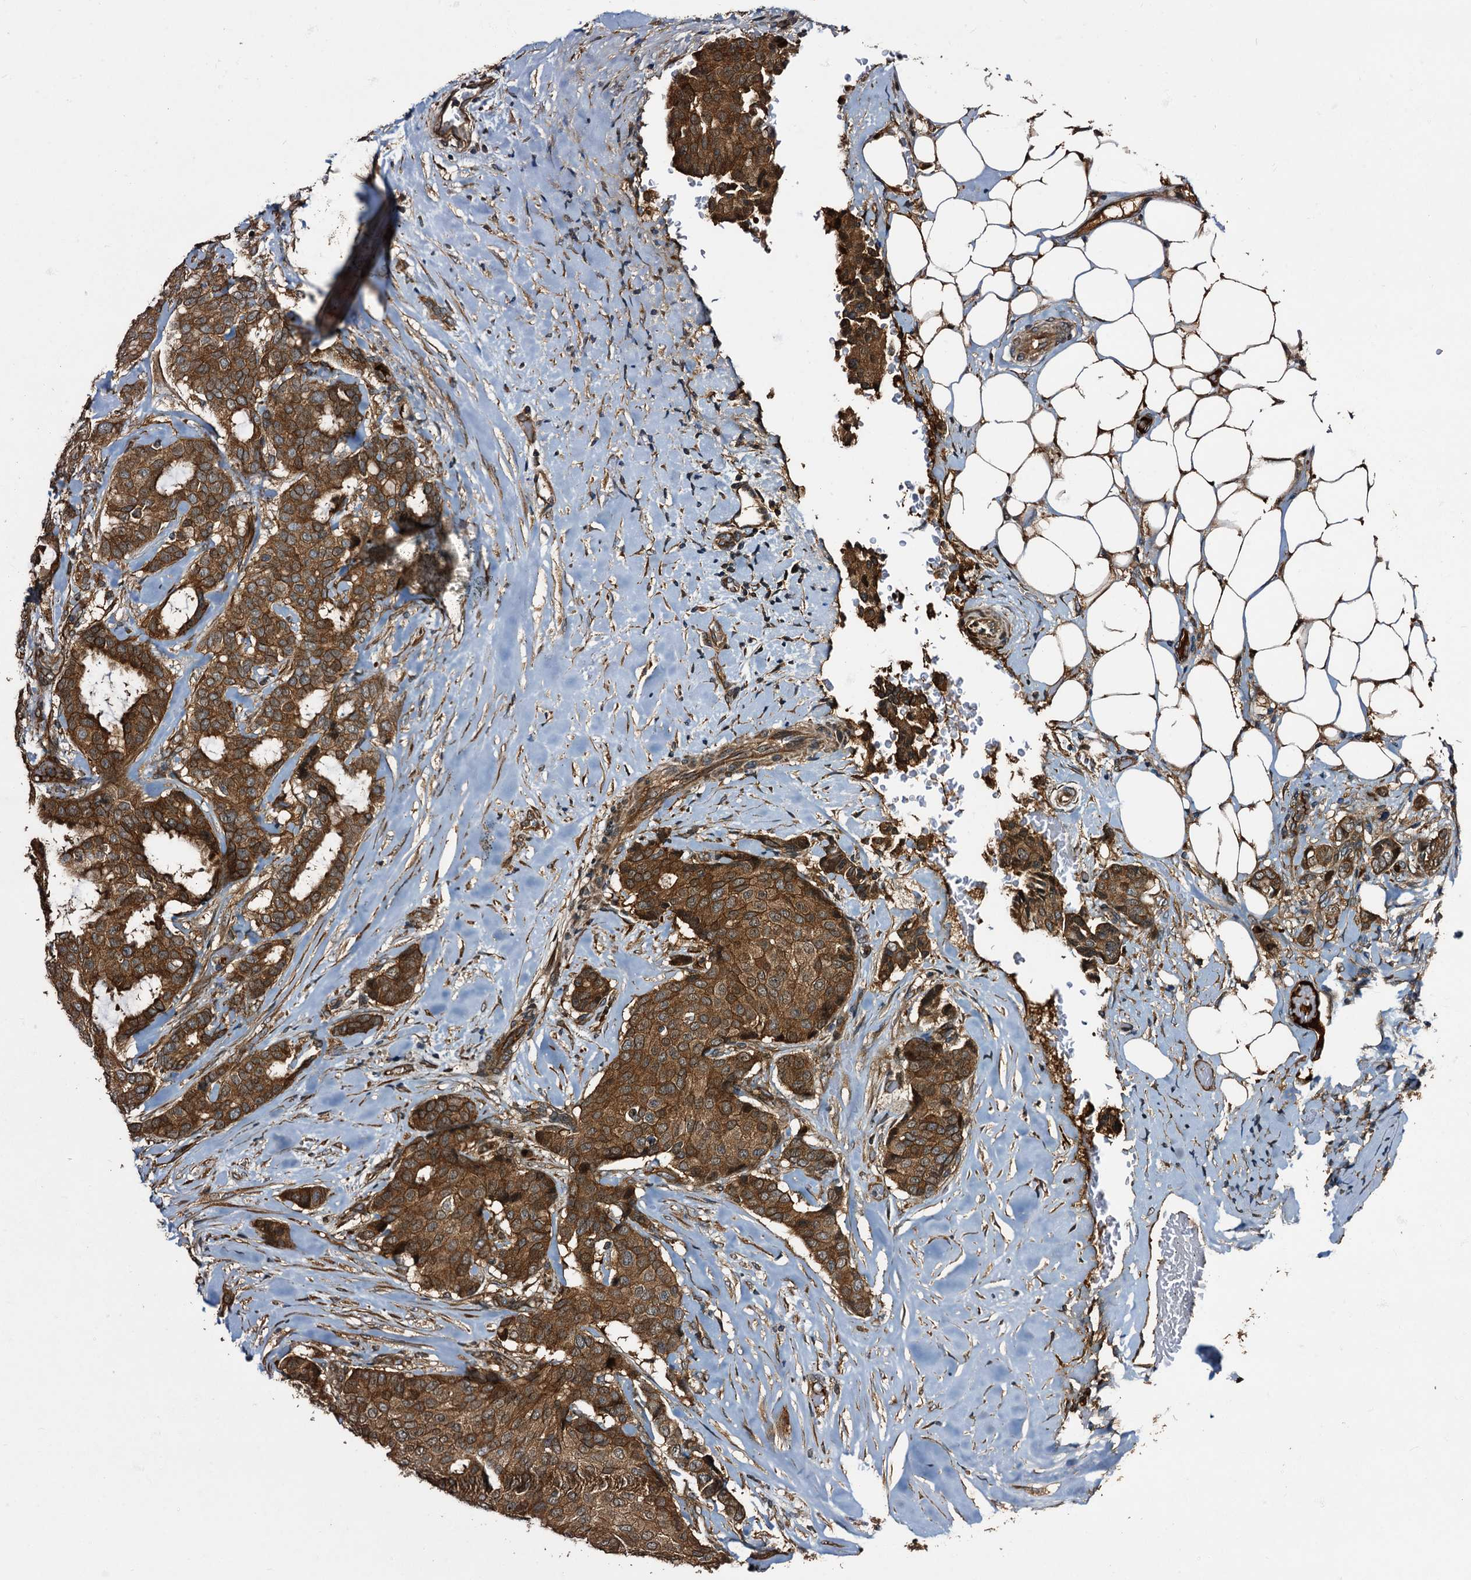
{"staining": {"intensity": "strong", "quantity": ">75%", "location": "cytoplasmic/membranous"}, "tissue": "breast cancer", "cell_type": "Tumor cells", "image_type": "cancer", "snomed": [{"axis": "morphology", "description": "Duct carcinoma"}, {"axis": "topography", "description": "Breast"}], "caption": "There is high levels of strong cytoplasmic/membranous positivity in tumor cells of breast cancer (infiltrating ductal carcinoma), as demonstrated by immunohistochemical staining (brown color).", "gene": "PEX5", "patient": {"sex": "female", "age": 75}}